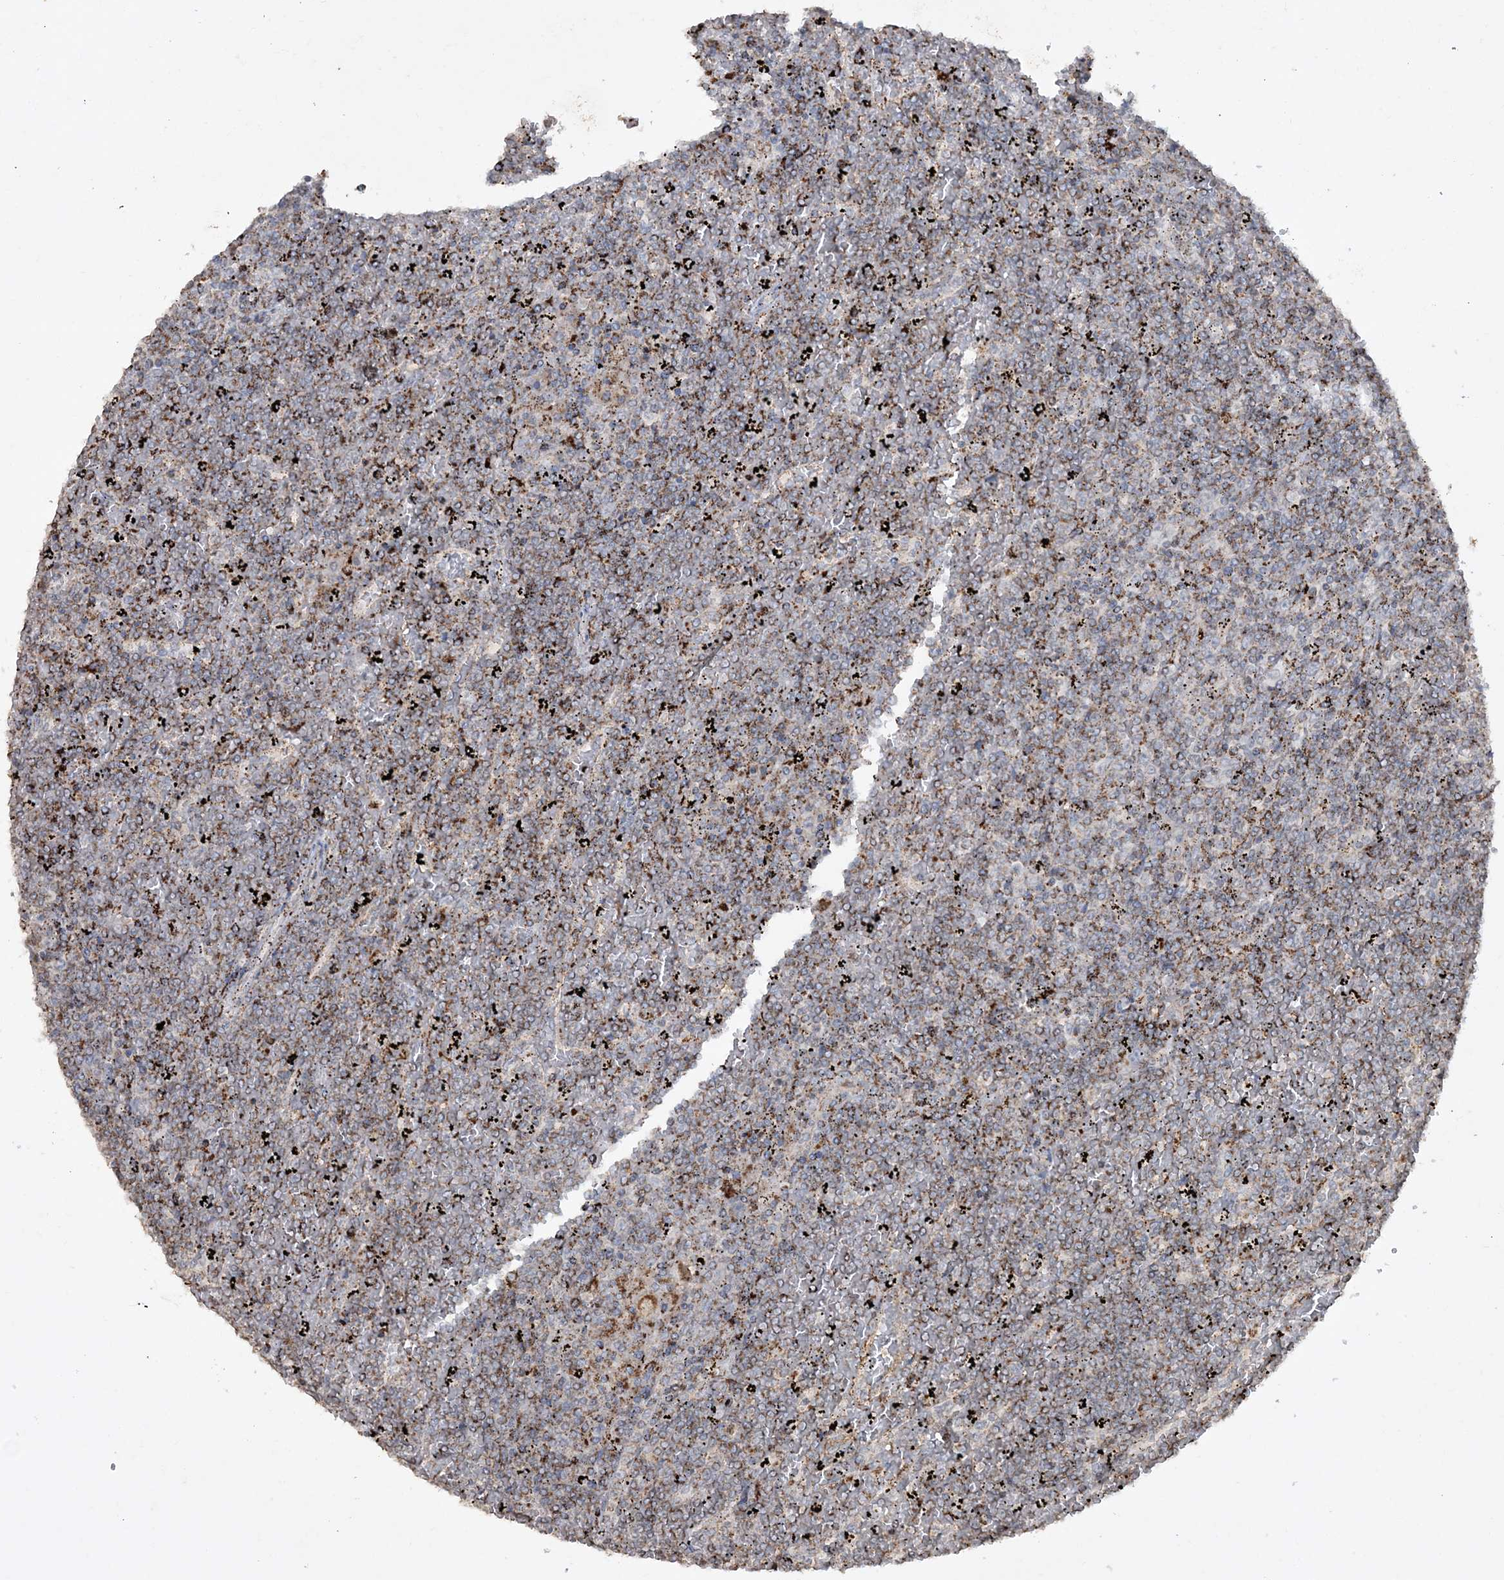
{"staining": {"intensity": "moderate", "quantity": ">75%", "location": "cytoplasmic/membranous"}, "tissue": "lymphoma", "cell_type": "Tumor cells", "image_type": "cancer", "snomed": [{"axis": "morphology", "description": "Malignant lymphoma, non-Hodgkin's type, Low grade"}, {"axis": "topography", "description": "Spleen"}], "caption": "Immunohistochemical staining of low-grade malignant lymphoma, non-Hodgkin's type displays medium levels of moderate cytoplasmic/membranous staining in approximately >75% of tumor cells. Nuclei are stained in blue.", "gene": "TTC7A", "patient": {"sex": "female", "age": 19}}